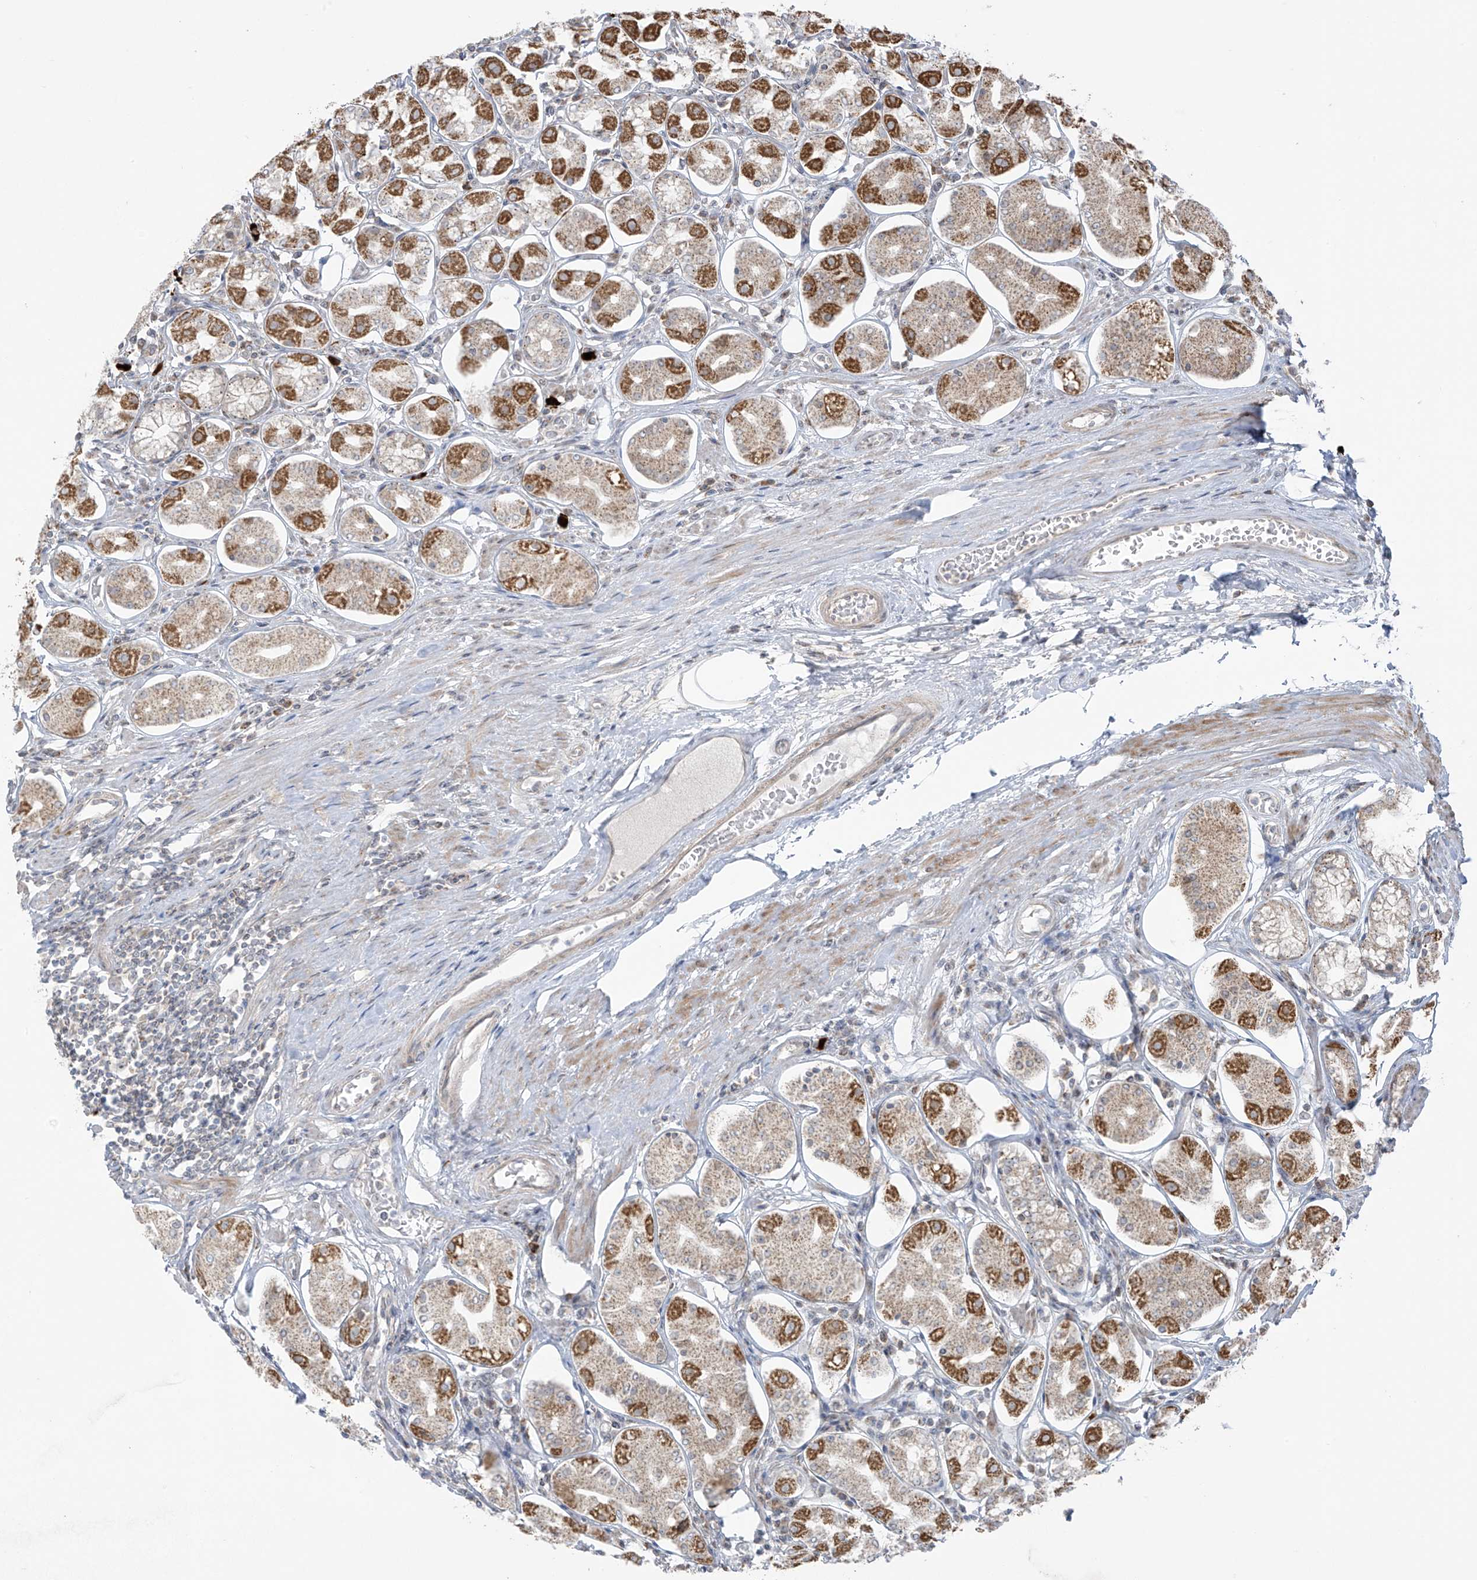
{"staining": {"intensity": "strong", "quantity": "25%-75%", "location": "cytoplasmic/membranous"}, "tissue": "stomach", "cell_type": "Glandular cells", "image_type": "normal", "snomed": [{"axis": "morphology", "description": "Normal tissue, NOS"}, {"axis": "topography", "description": "Stomach, lower"}], "caption": "Protein expression analysis of unremarkable stomach exhibits strong cytoplasmic/membranous expression in approximately 25%-75% of glandular cells.", "gene": "HDDC2", "patient": {"sex": "female", "age": 56}}